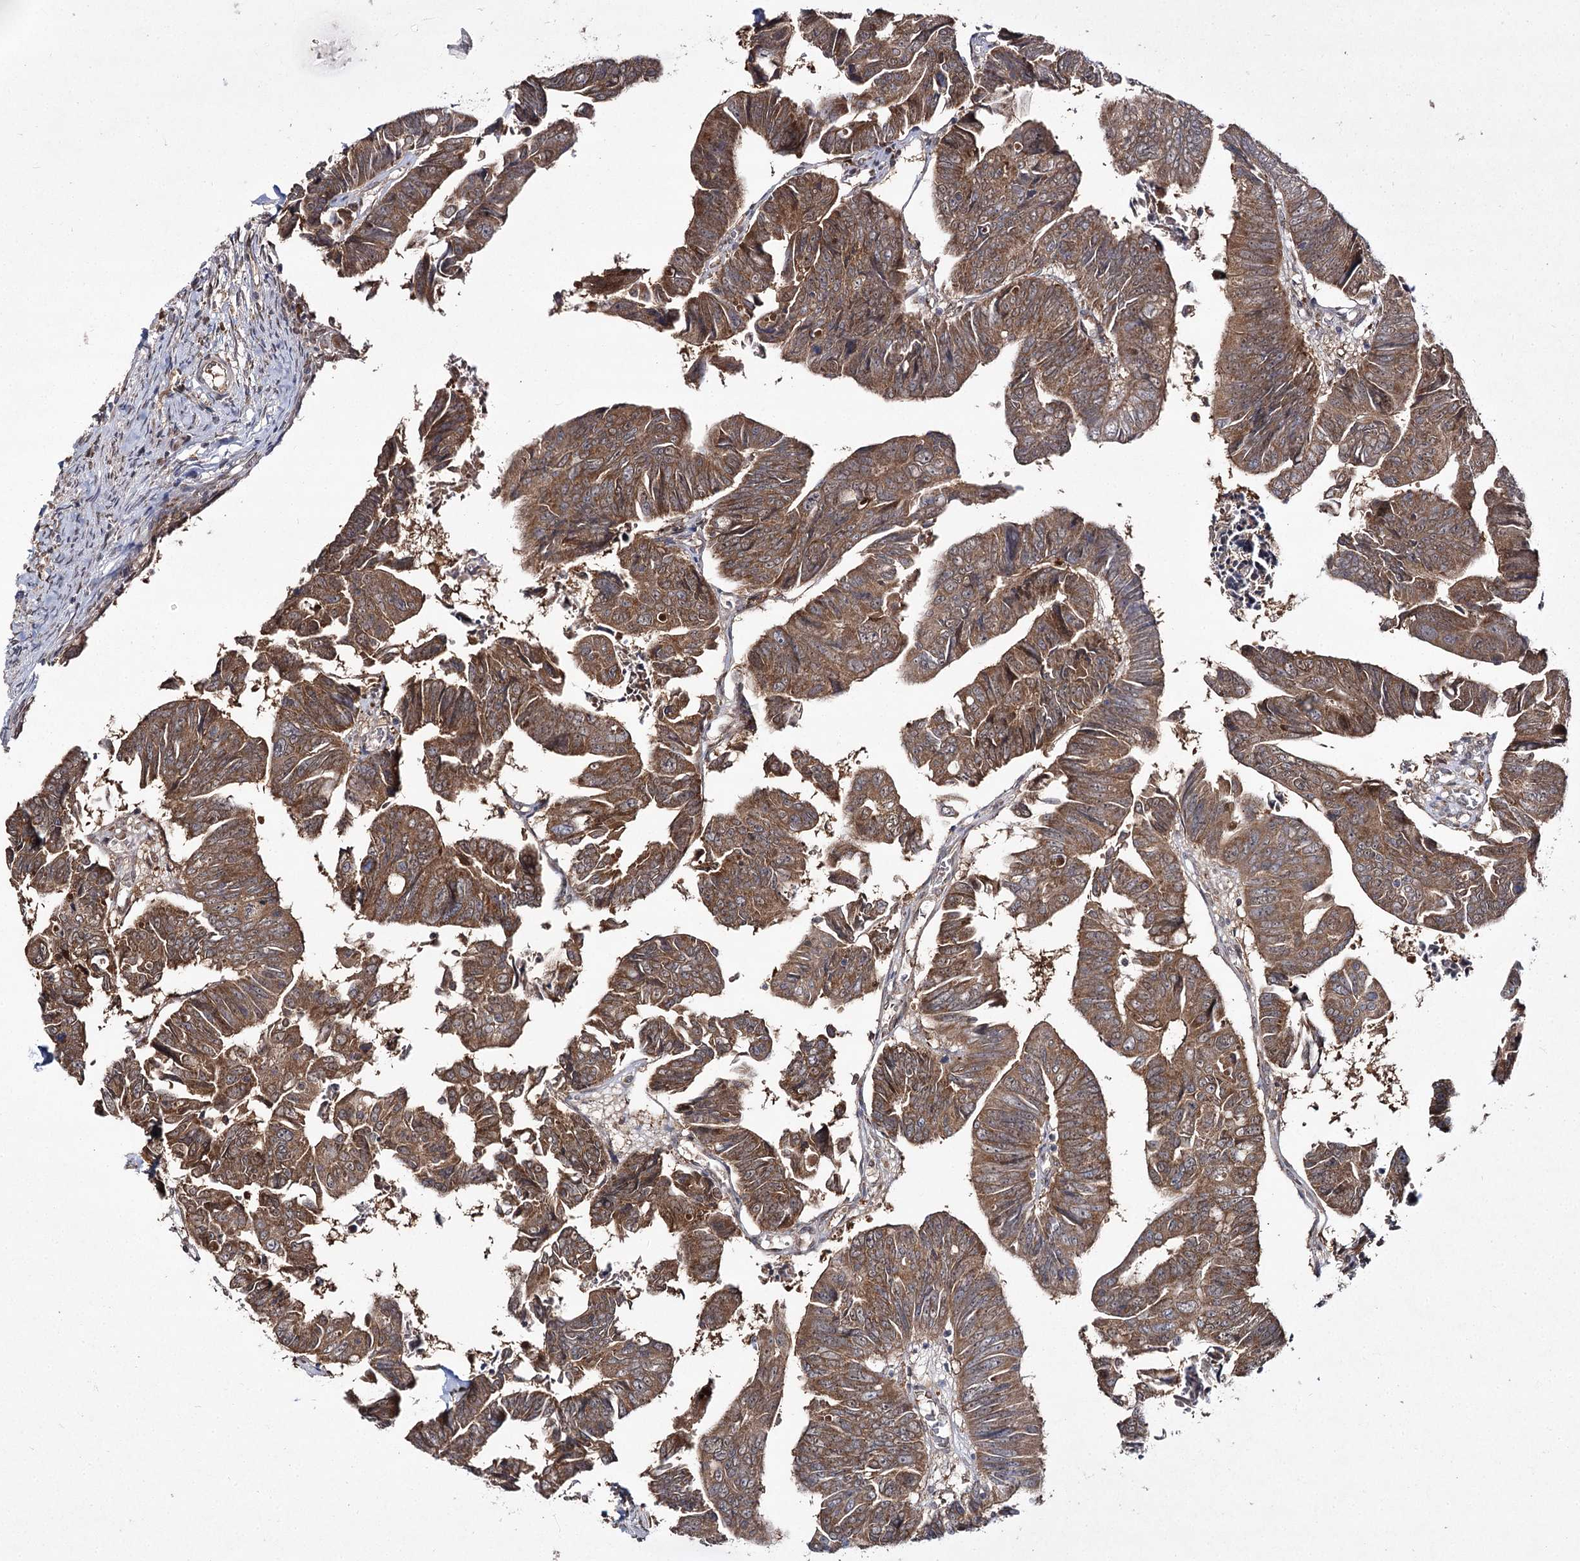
{"staining": {"intensity": "moderate", "quantity": ">75%", "location": "cytoplasmic/membranous"}, "tissue": "colorectal cancer", "cell_type": "Tumor cells", "image_type": "cancer", "snomed": [{"axis": "morphology", "description": "Adenocarcinoma, NOS"}, {"axis": "topography", "description": "Rectum"}], "caption": "About >75% of tumor cells in colorectal cancer display moderate cytoplasmic/membranous protein positivity as visualized by brown immunohistochemical staining.", "gene": "TRNT1", "patient": {"sex": "female", "age": 65}}